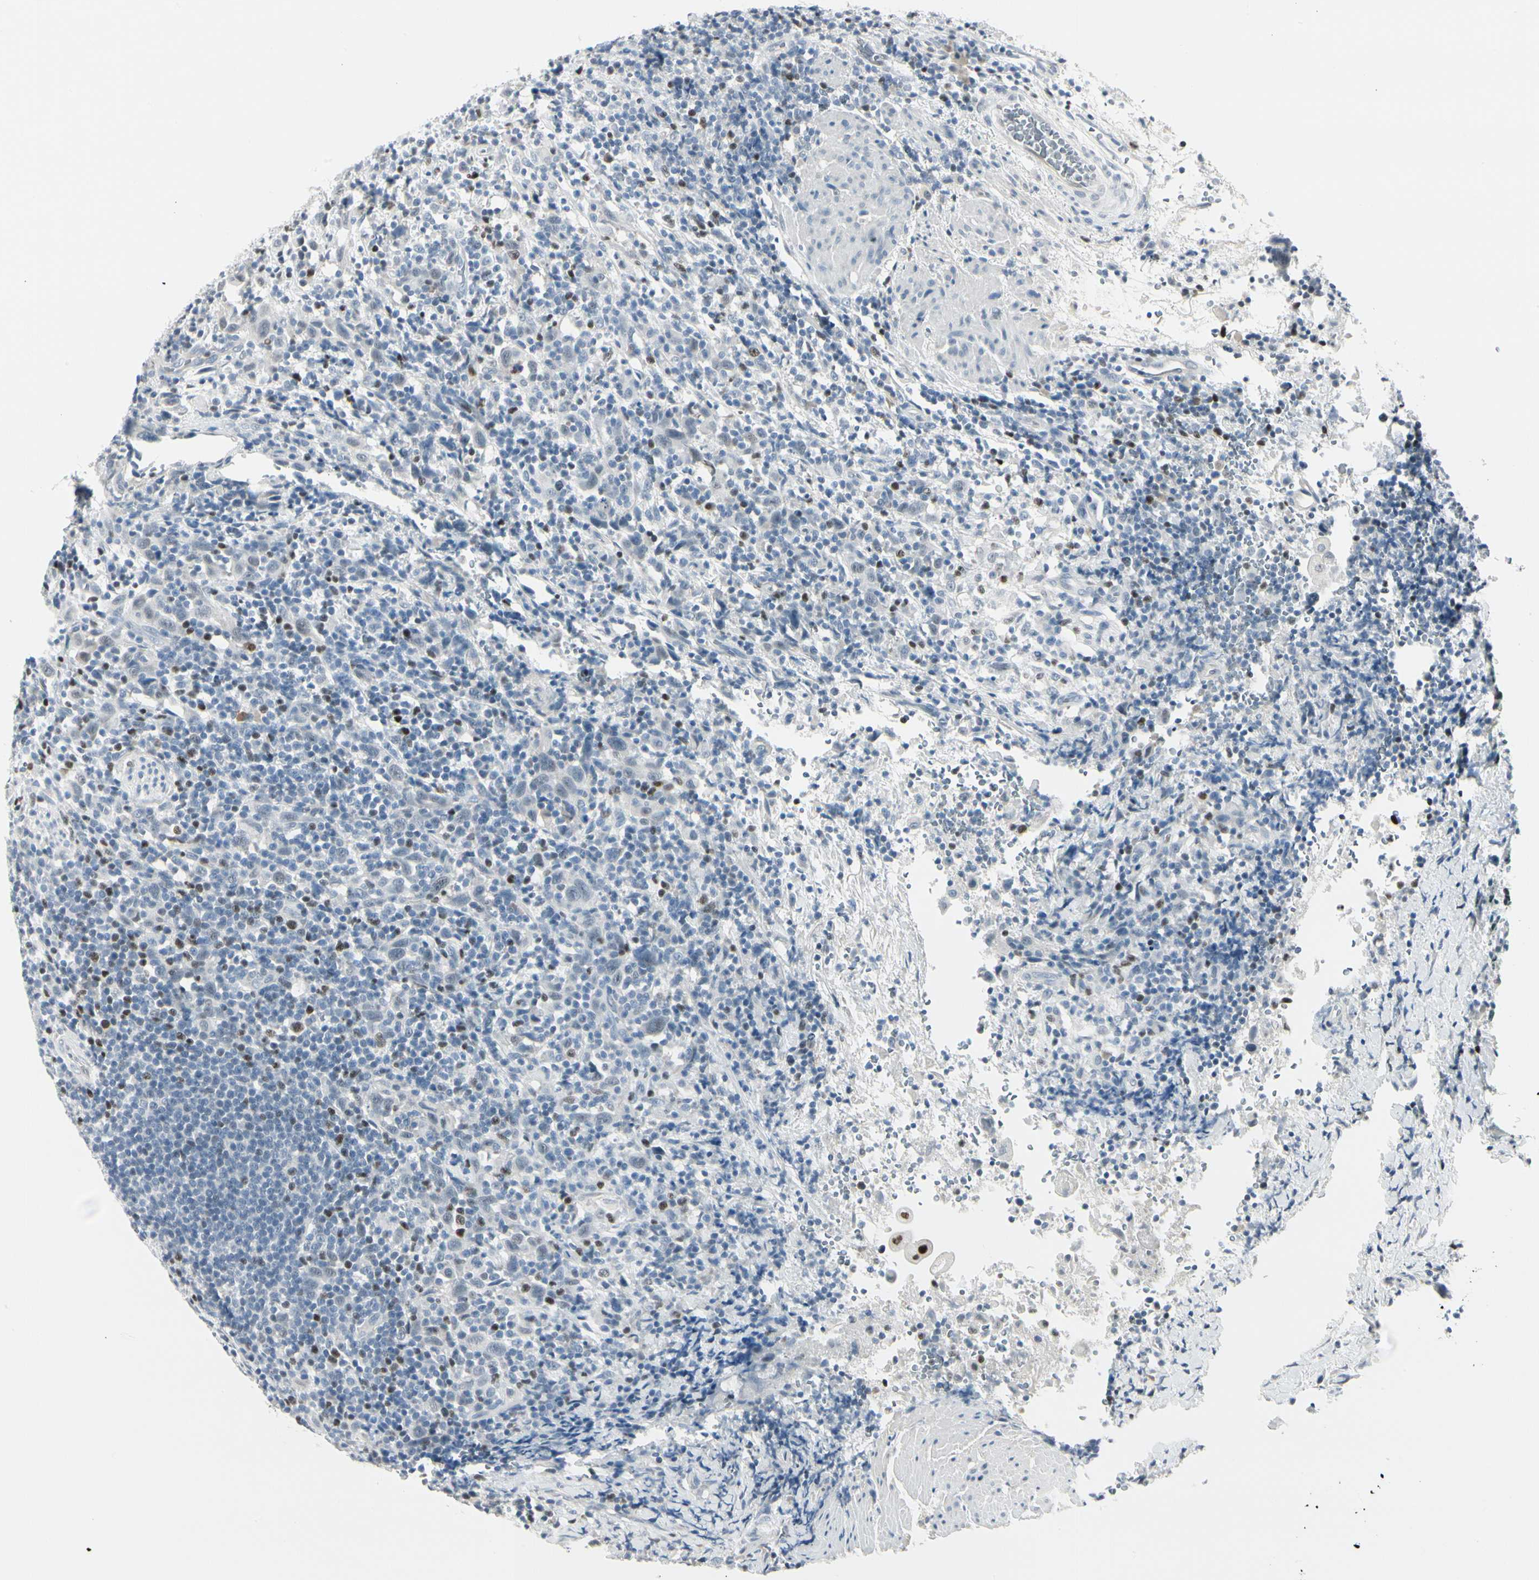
{"staining": {"intensity": "weak", "quantity": "<25%", "location": "nuclear"}, "tissue": "urothelial cancer", "cell_type": "Tumor cells", "image_type": "cancer", "snomed": [{"axis": "morphology", "description": "Urothelial carcinoma, High grade"}, {"axis": "topography", "description": "Urinary bladder"}], "caption": "This is an IHC micrograph of urothelial carcinoma (high-grade). There is no expression in tumor cells.", "gene": "ZBTB7B", "patient": {"sex": "male", "age": 61}}